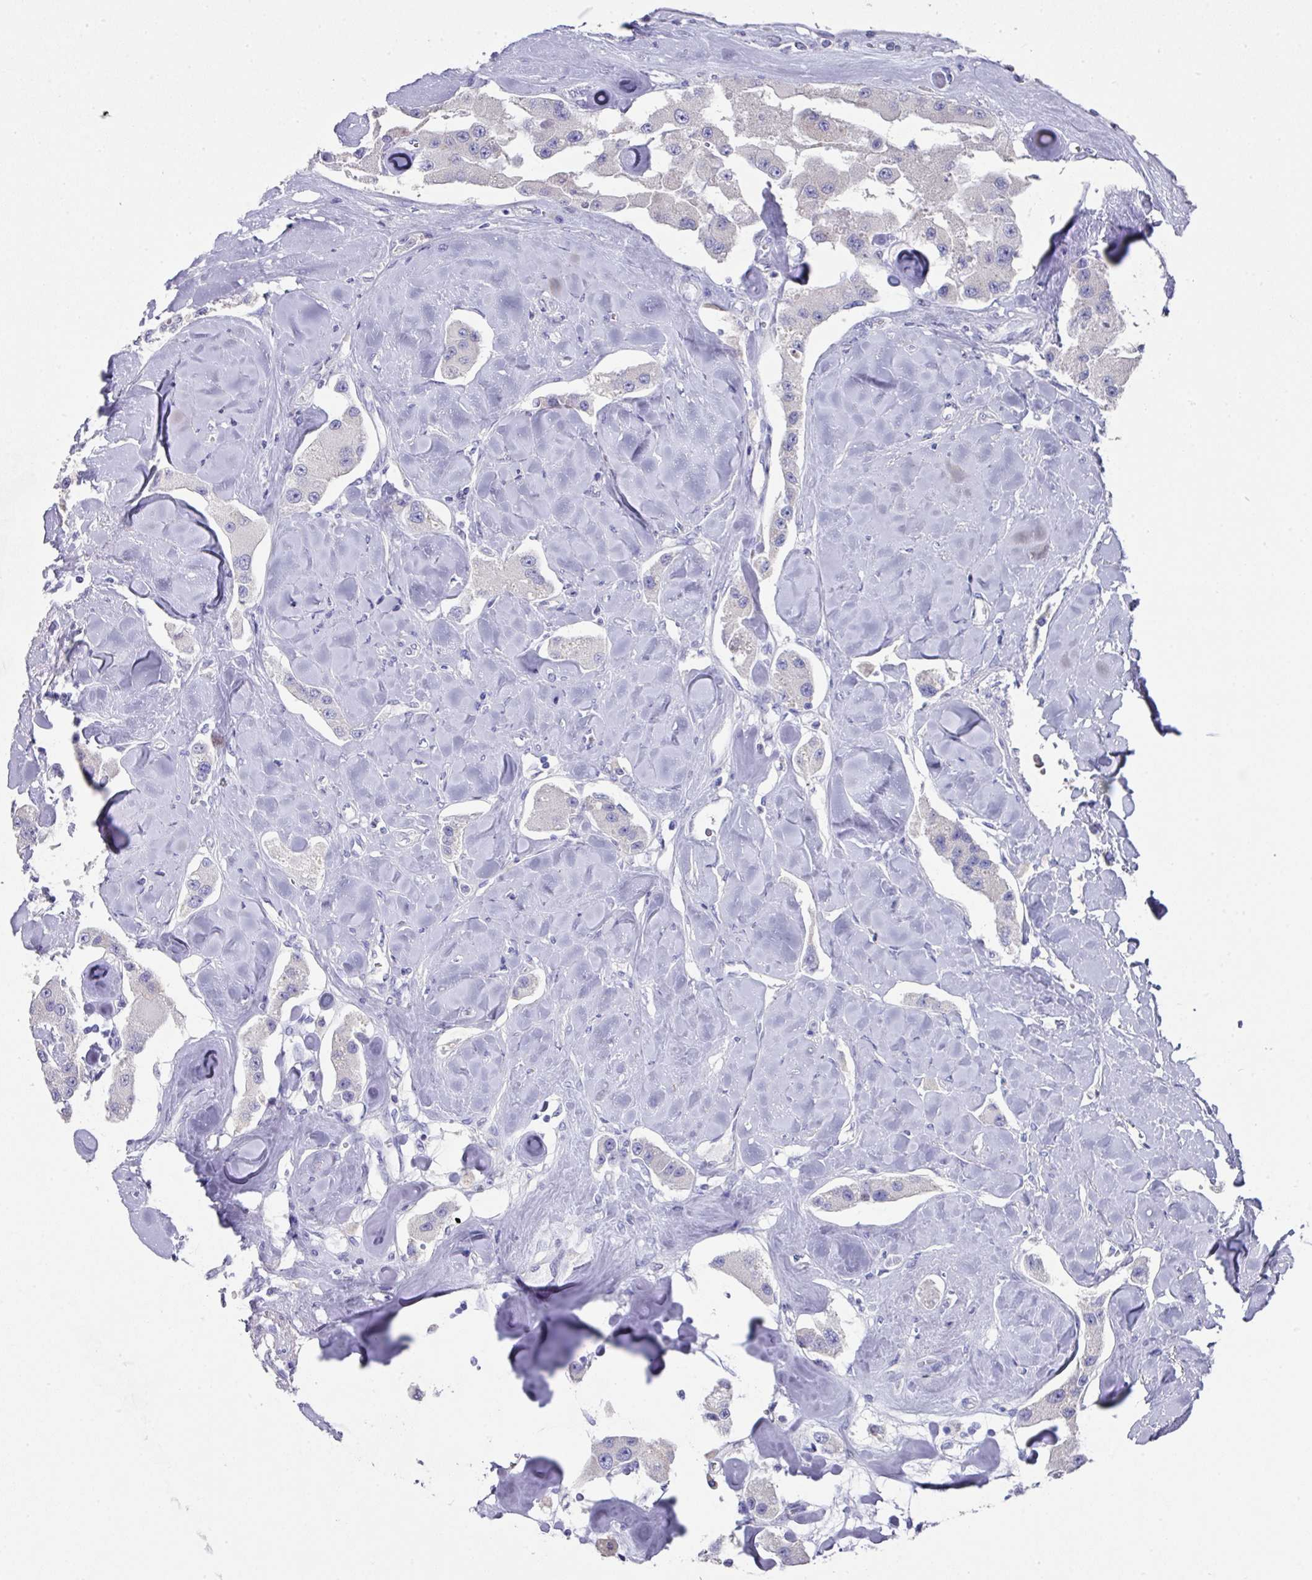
{"staining": {"intensity": "negative", "quantity": "none", "location": "none"}, "tissue": "carcinoid", "cell_type": "Tumor cells", "image_type": "cancer", "snomed": [{"axis": "morphology", "description": "Carcinoid, malignant, NOS"}, {"axis": "topography", "description": "Pancreas"}], "caption": "IHC micrograph of human malignant carcinoid stained for a protein (brown), which displays no positivity in tumor cells.", "gene": "DAZL", "patient": {"sex": "male", "age": 41}}